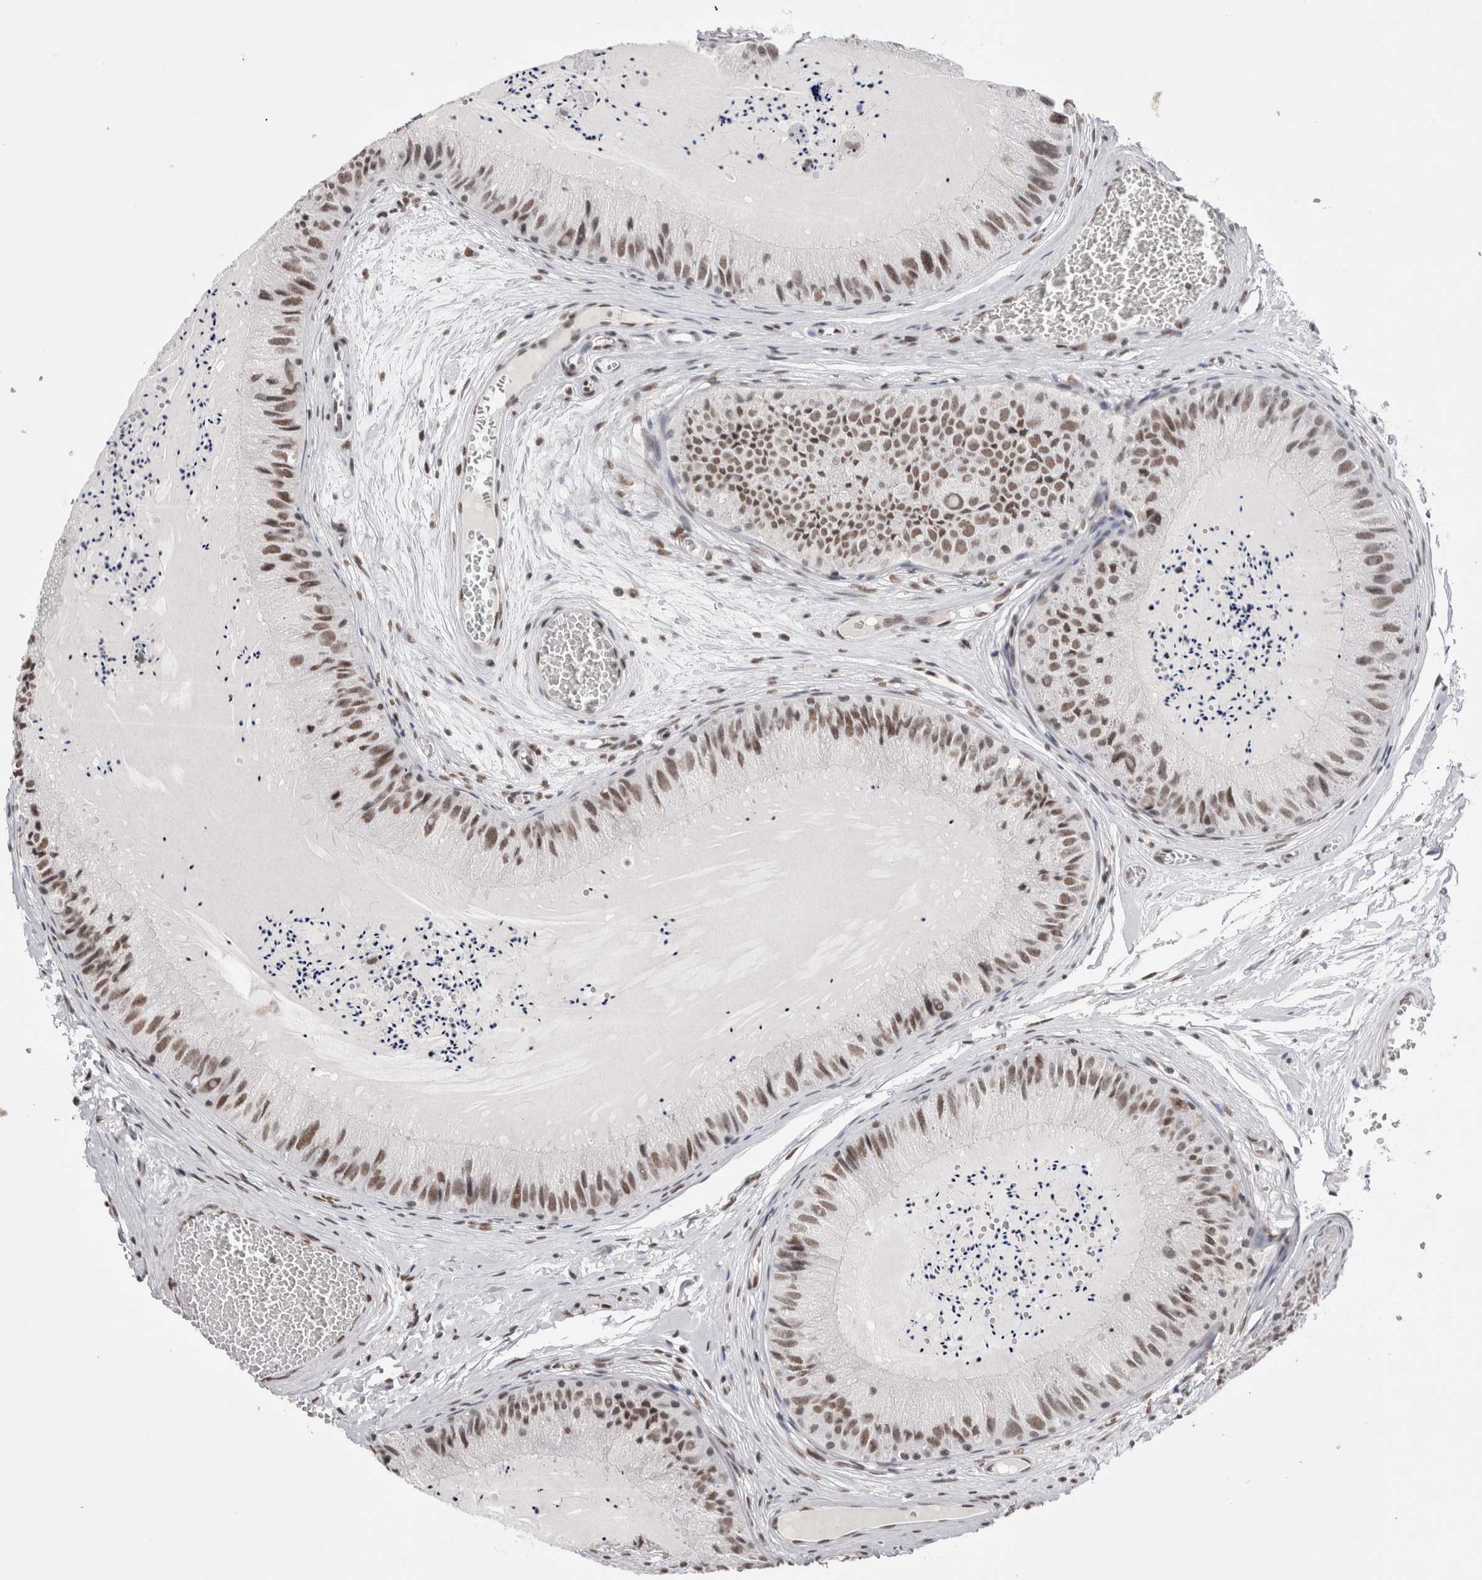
{"staining": {"intensity": "moderate", "quantity": ">75%", "location": "nuclear"}, "tissue": "epididymis", "cell_type": "Glandular cells", "image_type": "normal", "snomed": [{"axis": "morphology", "description": "Normal tissue, NOS"}, {"axis": "topography", "description": "Epididymis"}], "caption": "An IHC image of unremarkable tissue is shown. Protein staining in brown shows moderate nuclear positivity in epididymis within glandular cells.", "gene": "SMC1A", "patient": {"sex": "male", "age": 31}}